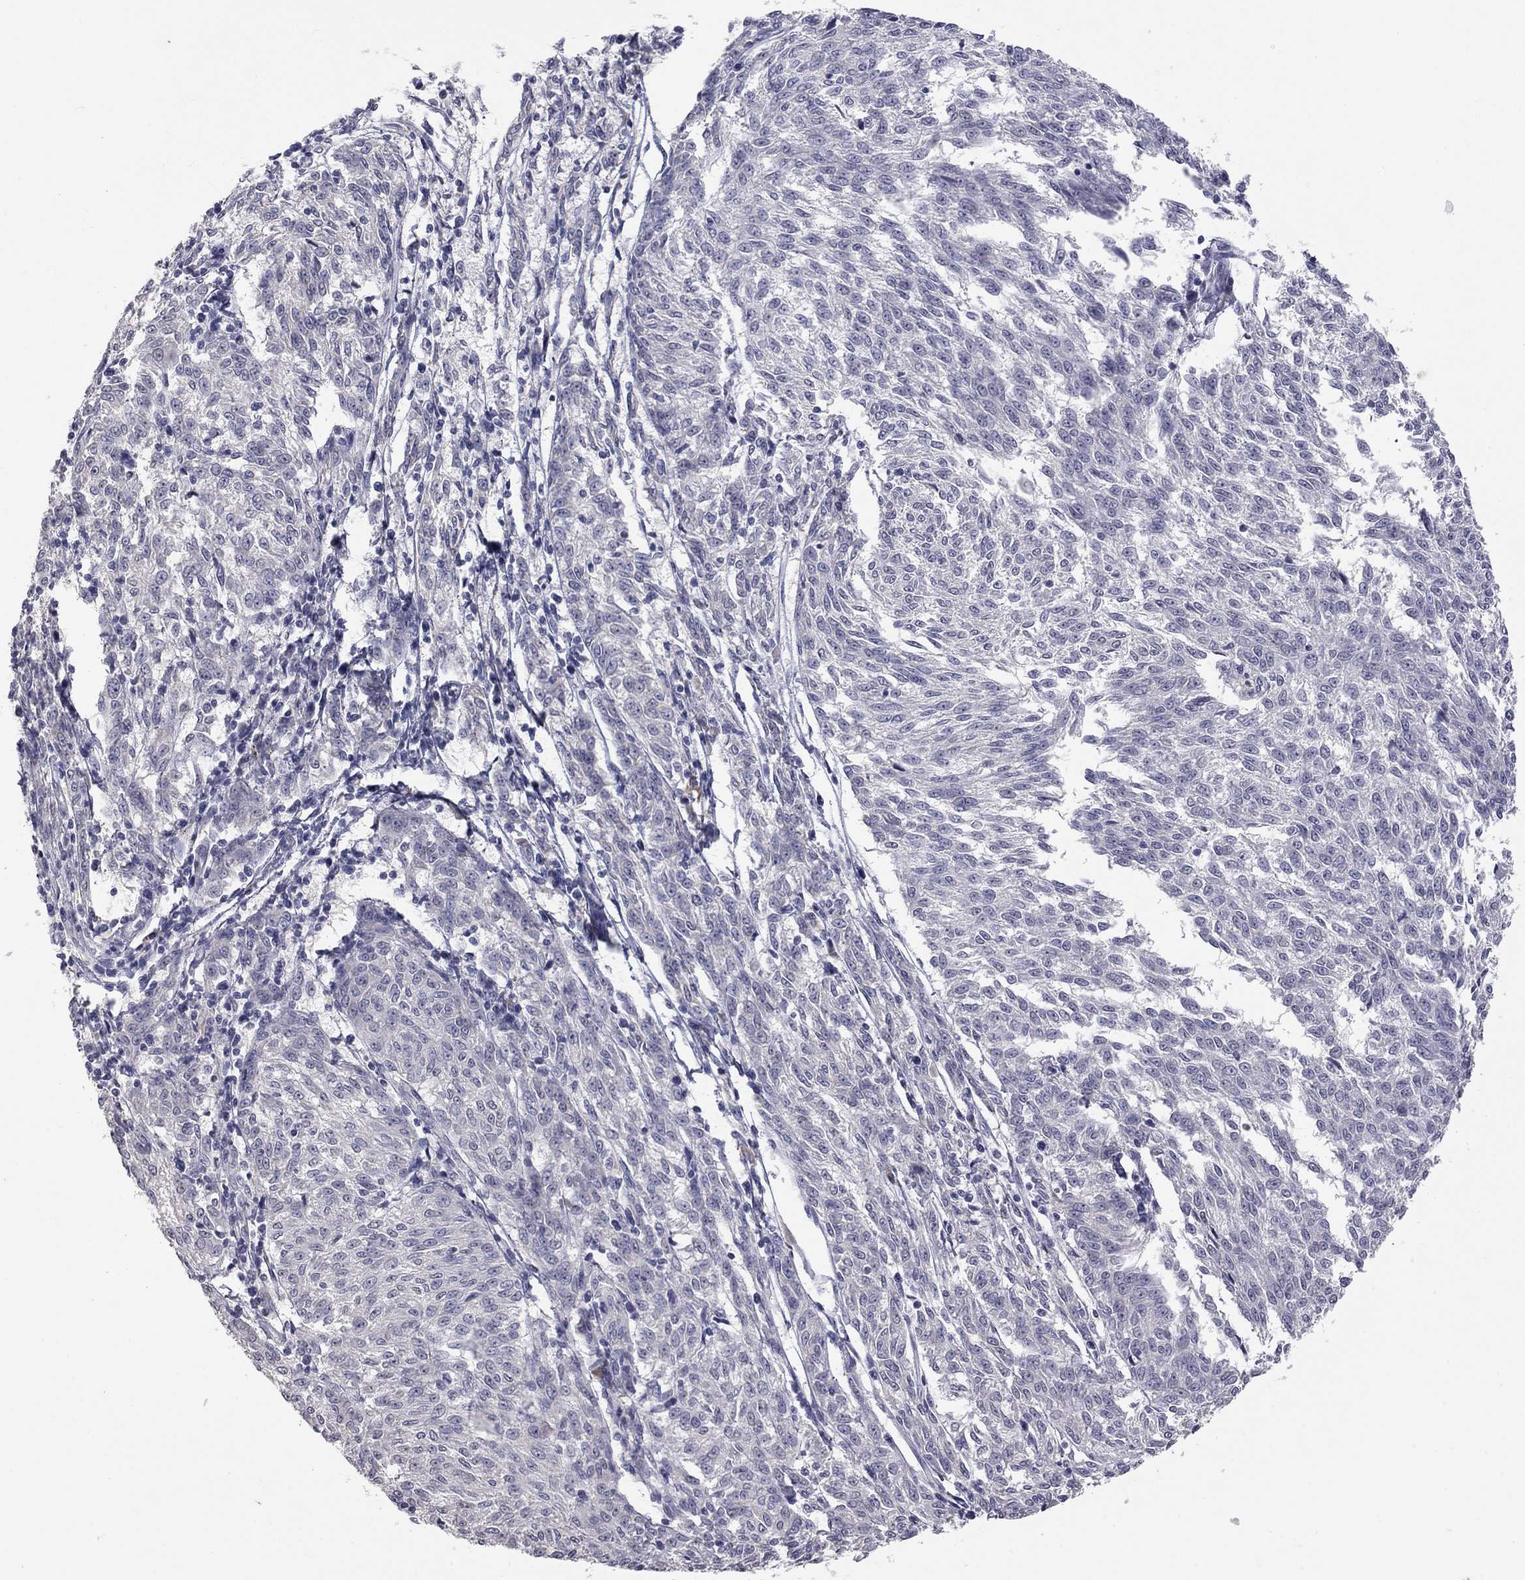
{"staining": {"intensity": "negative", "quantity": "none", "location": "none"}, "tissue": "melanoma", "cell_type": "Tumor cells", "image_type": "cancer", "snomed": [{"axis": "morphology", "description": "Malignant melanoma, NOS"}, {"axis": "topography", "description": "Skin"}], "caption": "There is no significant staining in tumor cells of melanoma. Brightfield microscopy of IHC stained with DAB (brown) and hematoxylin (blue), captured at high magnification.", "gene": "PRRT2", "patient": {"sex": "female", "age": 72}}